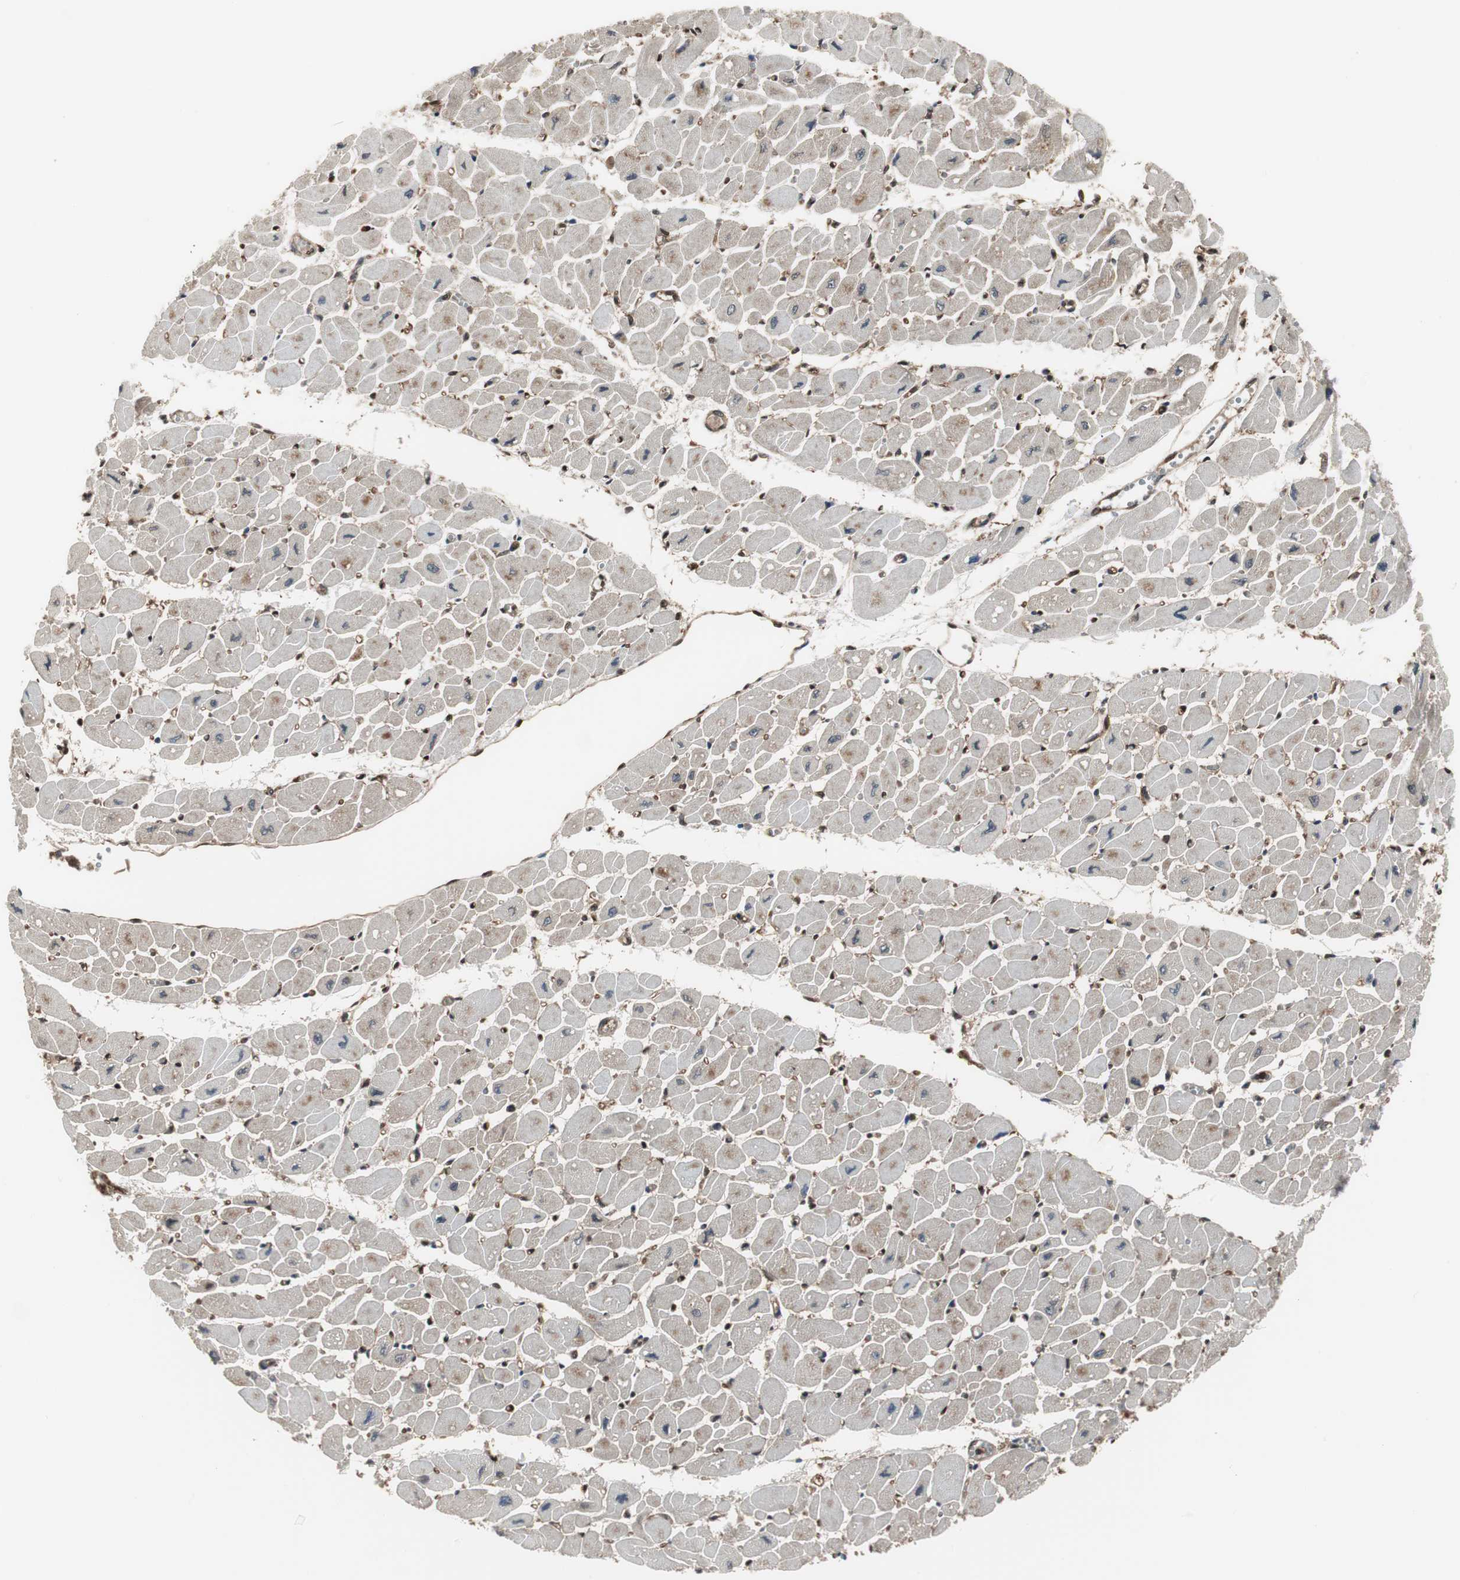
{"staining": {"intensity": "weak", "quantity": "25%-75%", "location": "cytoplasmic/membranous"}, "tissue": "heart muscle", "cell_type": "Cardiomyocytes", "image_type": "normal", "snomed": [{"axis": "morphology", "description": "Normal tissue, NOS"}, {"axis": "topography", "description": "Heart"}], "caption": "Heart muscle stained with DAB (3,3'-diaminobenzidine) immunohistochemistry demonstrates low levels of weak cytoplasmic/membranous expression in about 25%-75% of cardiomyocytes. Immunohistochemistry stains the protein of interest in brown and the nuclei are stained blue.", "gene": "CAPNS1", "patient": {"sex": "female", "age": 54}}